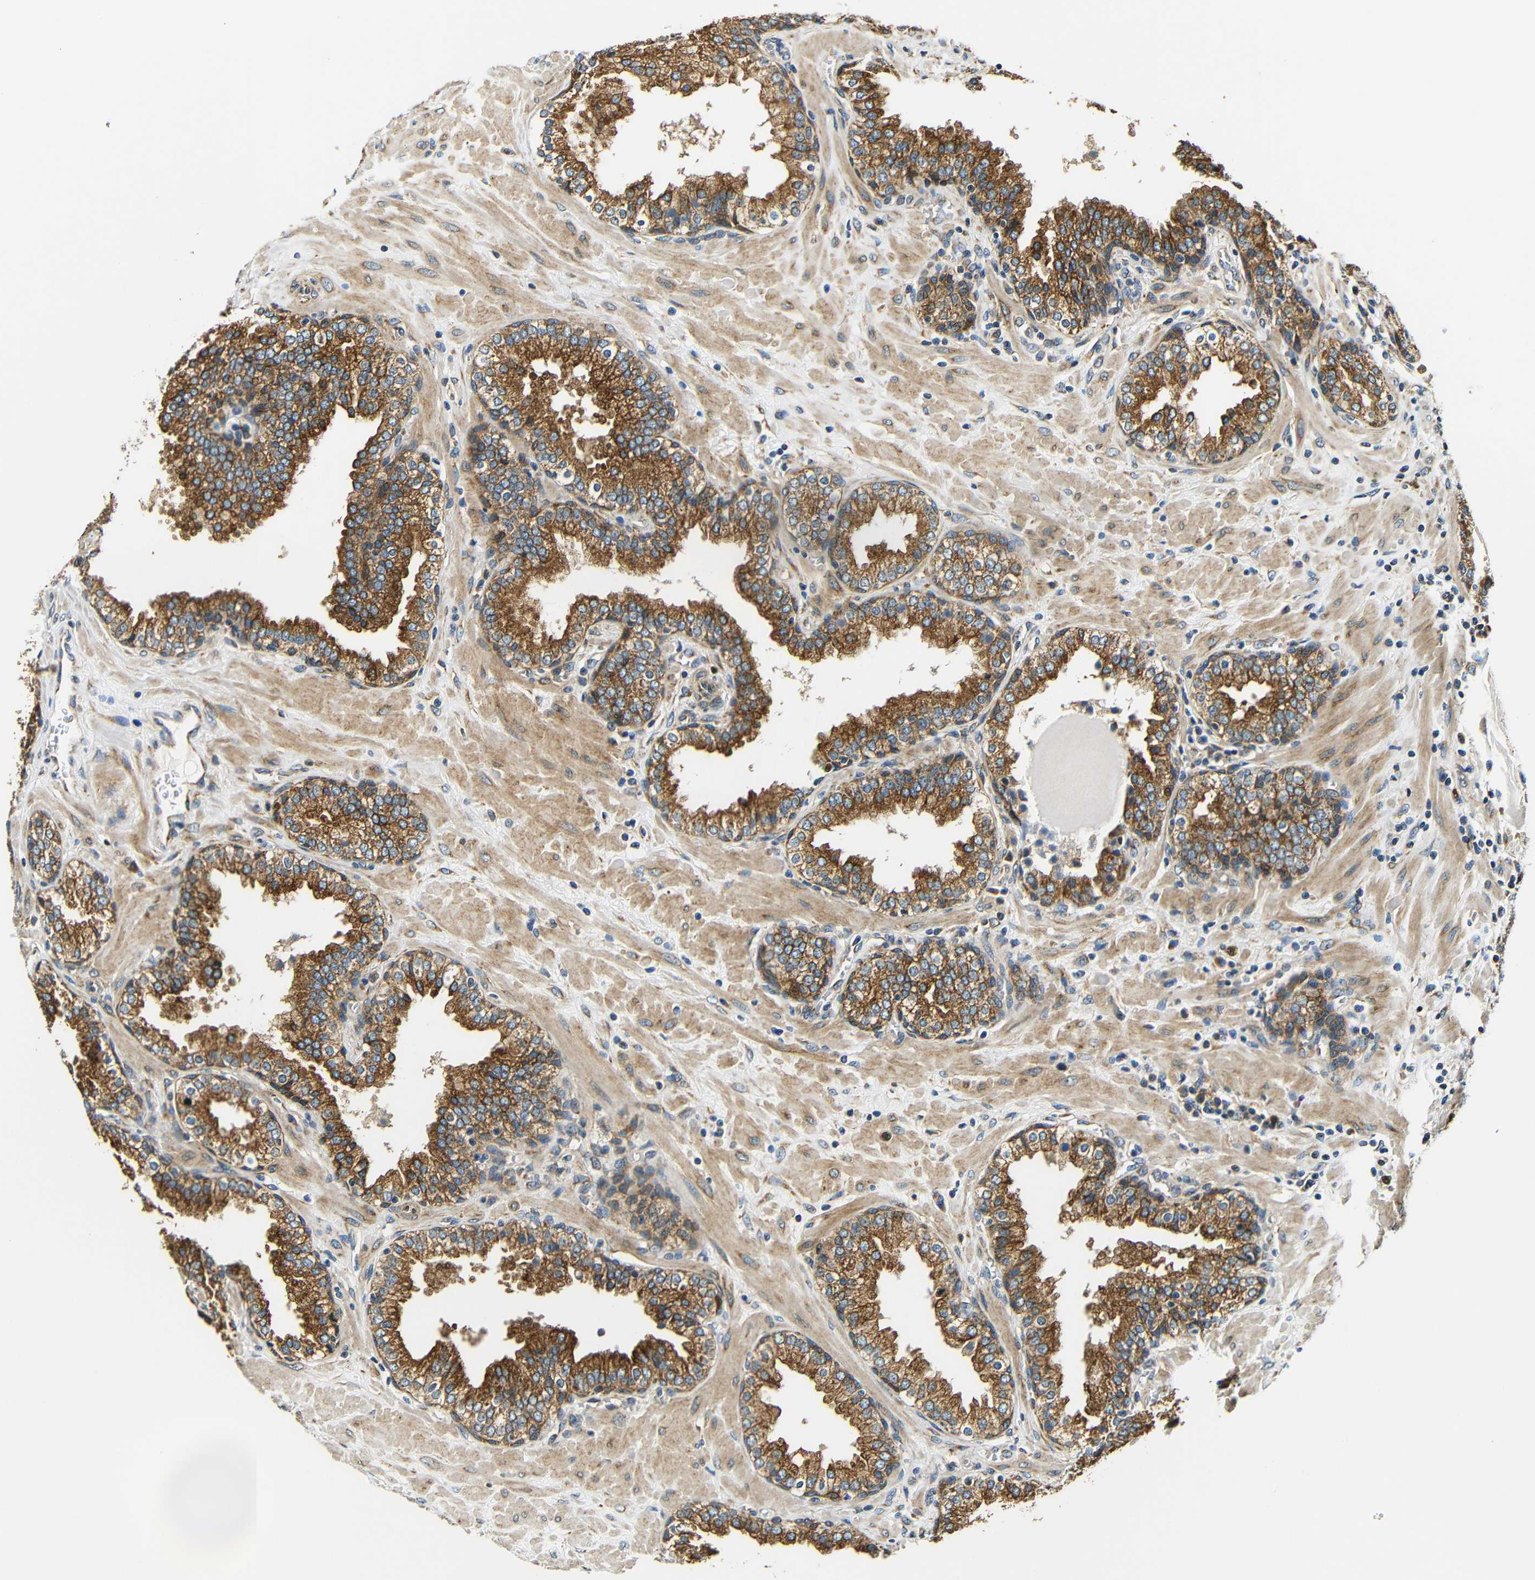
{"staining": {"intensity": "moderate", "quantity": ">75%", "location": "cytoplasmic/membranous"}, "tissue": "prostate", "cell_type": "Glandular cells", "image_type": "normal", "snomed": [{"axis": "morphology", "description": "Normal tissue, NOS"}, {"axis": "topography", "description": "Prostate"}], "caption": "Glandular cells demonstrate medium levels of moderate cytoplasmic/membranous staining in approximately >75% of cells in unremarkable human prostate. The staining was performed using DAB to visualize the protein expression in brown, while the nuclei were stained in blue with hematoxylin (Magnification: 20x).", "gene": "VAPB", "patient": {"sex": "male", "age": 51}}